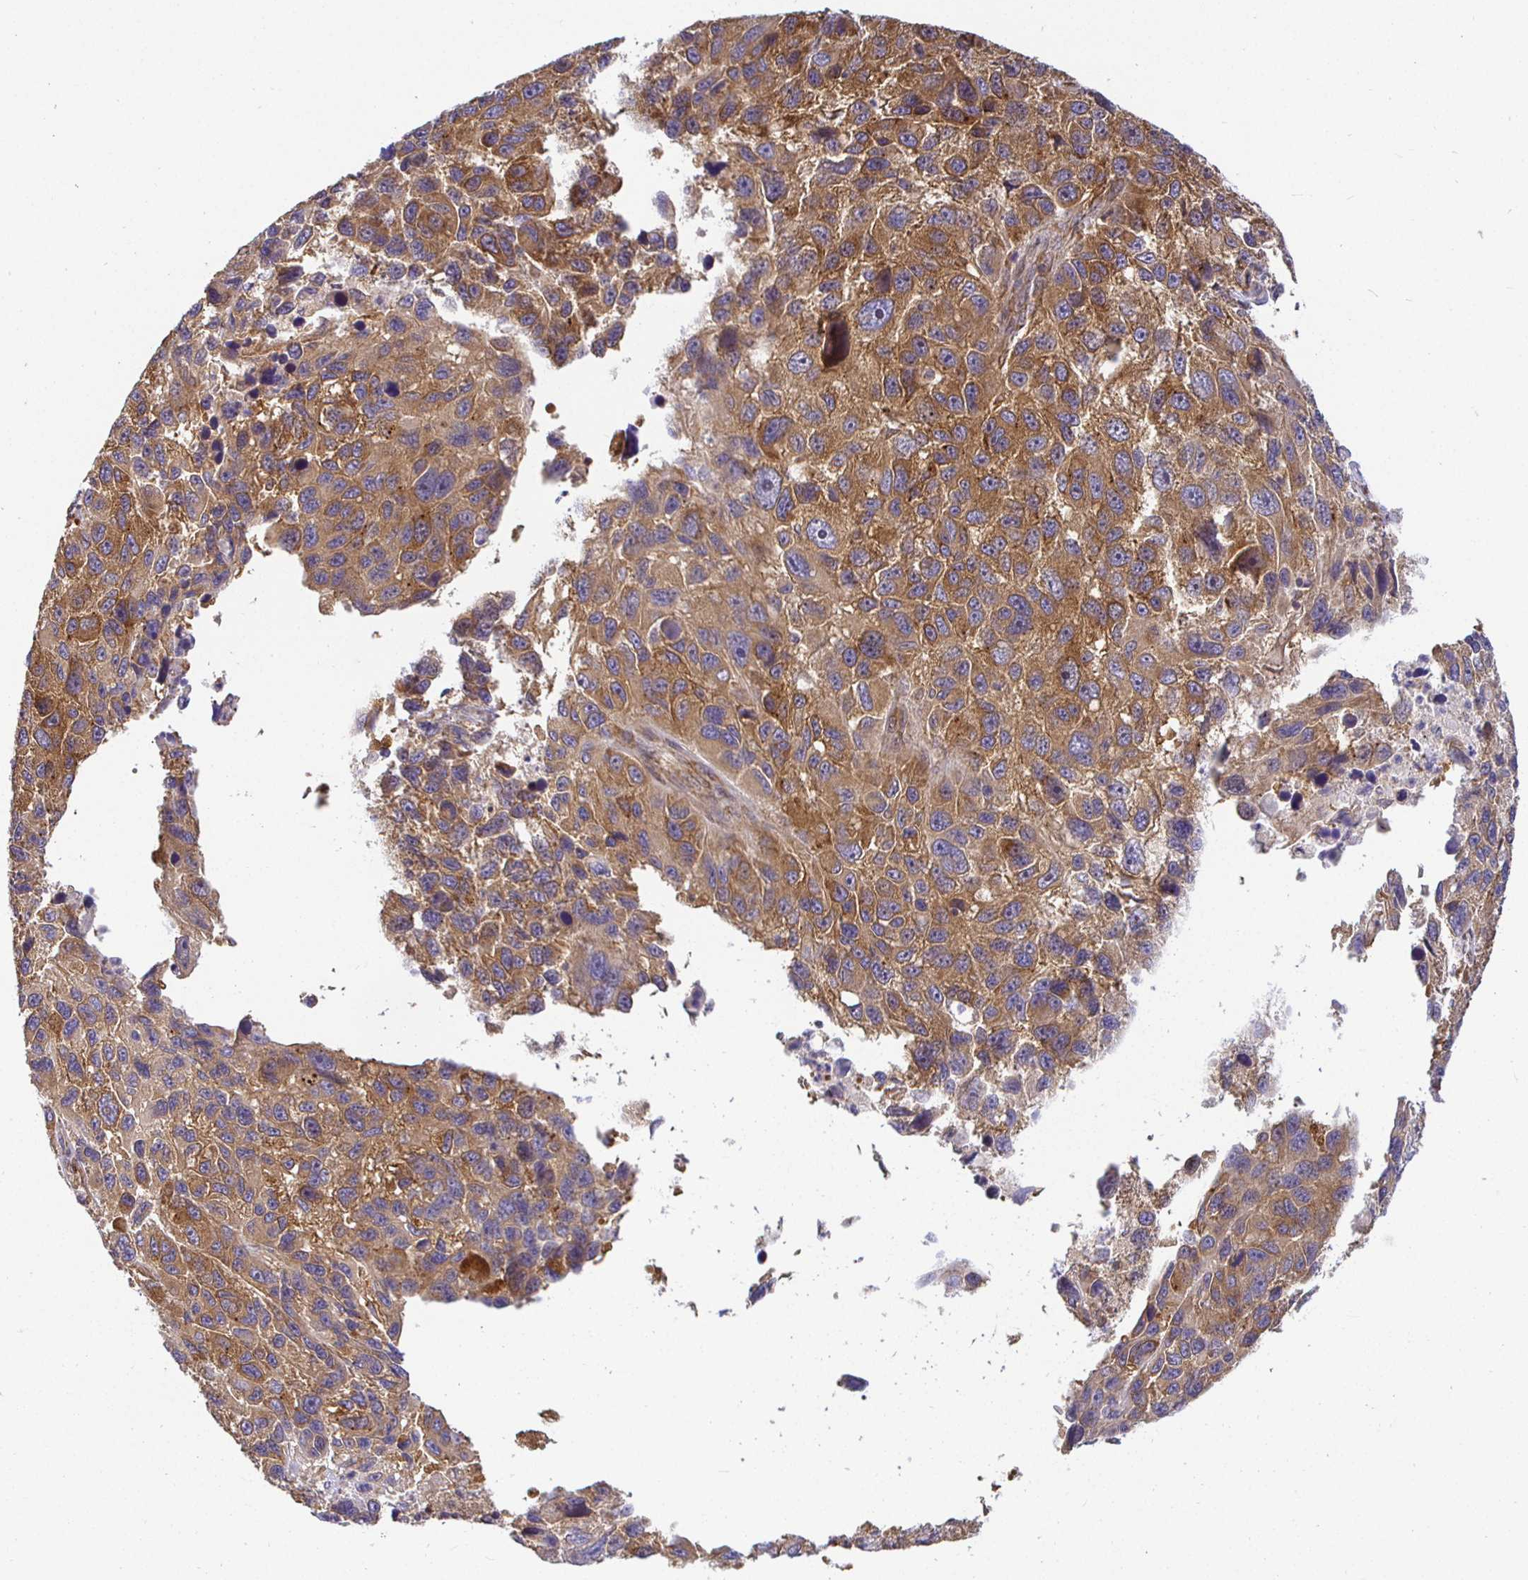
{"staining": {"intensity": "strong", "quantity": ">75%", "location": "cytoplasmic/membranous"}, "tissue": "melanoma", "cell_type": "Tumor cells", "image_type": "cancer", "snomed": [{"axis": "morphology", "description": "Malignant melanoma, NOS"}, {"axis": "topography", "description": "Skin"}], "caption": "Strong cytoplasmic/membranous protein expression is seen in about >75% of tumor cells in malignant melanoma.", "gene": "IRAK1", "patient": {"sex": "male", "age": 53}}